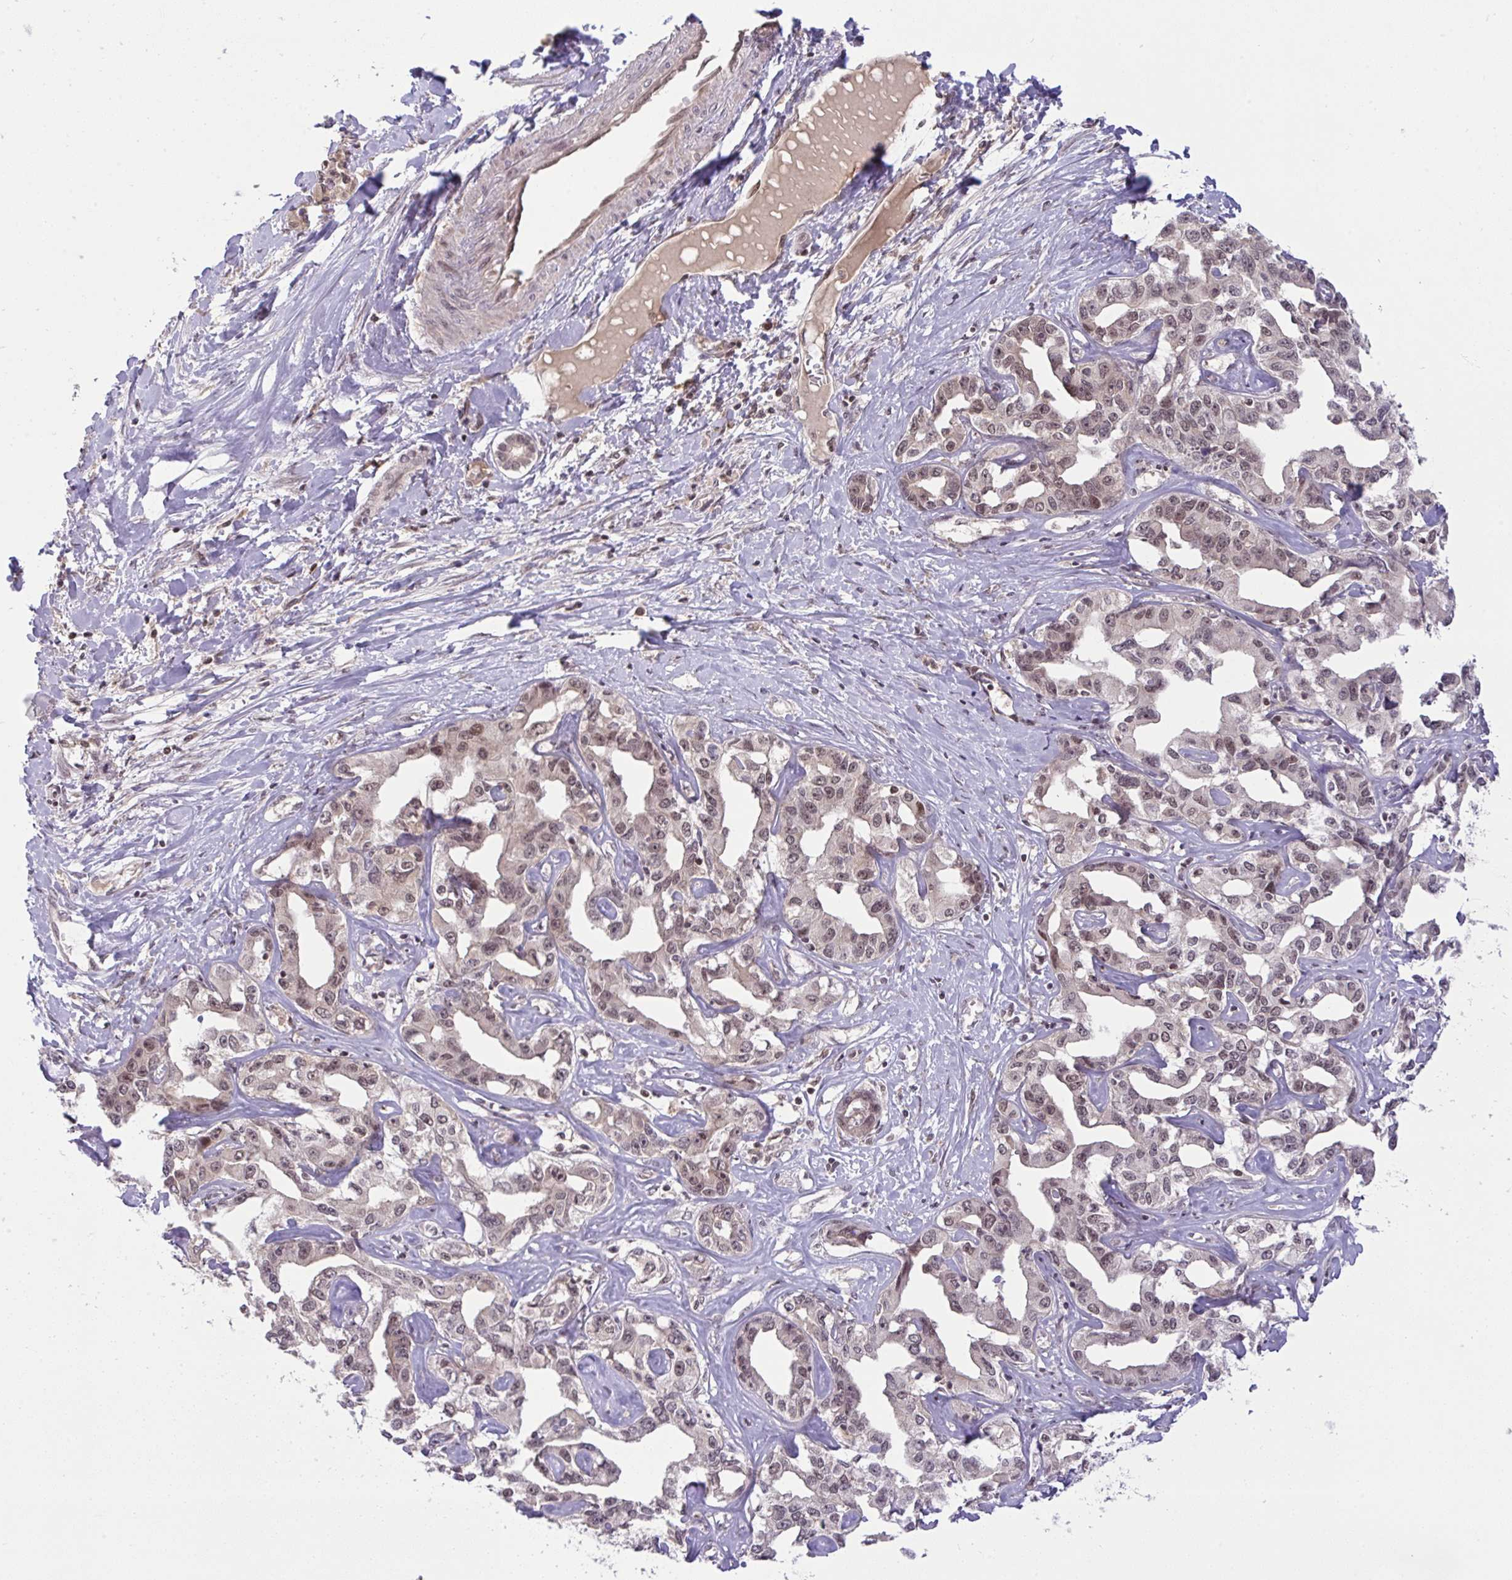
{"staining": {"intensity": "weak", "quantity": ">75%", "location": "cytoplasmic/membranous,nuclear"}, "tissue": "liver cancer", "cell_type": "Tumor cells", "image_type": "cancer", "snomed": [{"axis": "morphology", "description": "Cholangiocarcinoma"}, {"axis": "topography", "description": "Liver"}], "caption": "A low amount of weak cytoplasmic/membranous and nuclear positivity is present in approximately >75% of tumor cells in liver cholangiocarcinoma tissue.", "gene": "KLF2", "patient": {"sex": "male", "age": 59}}